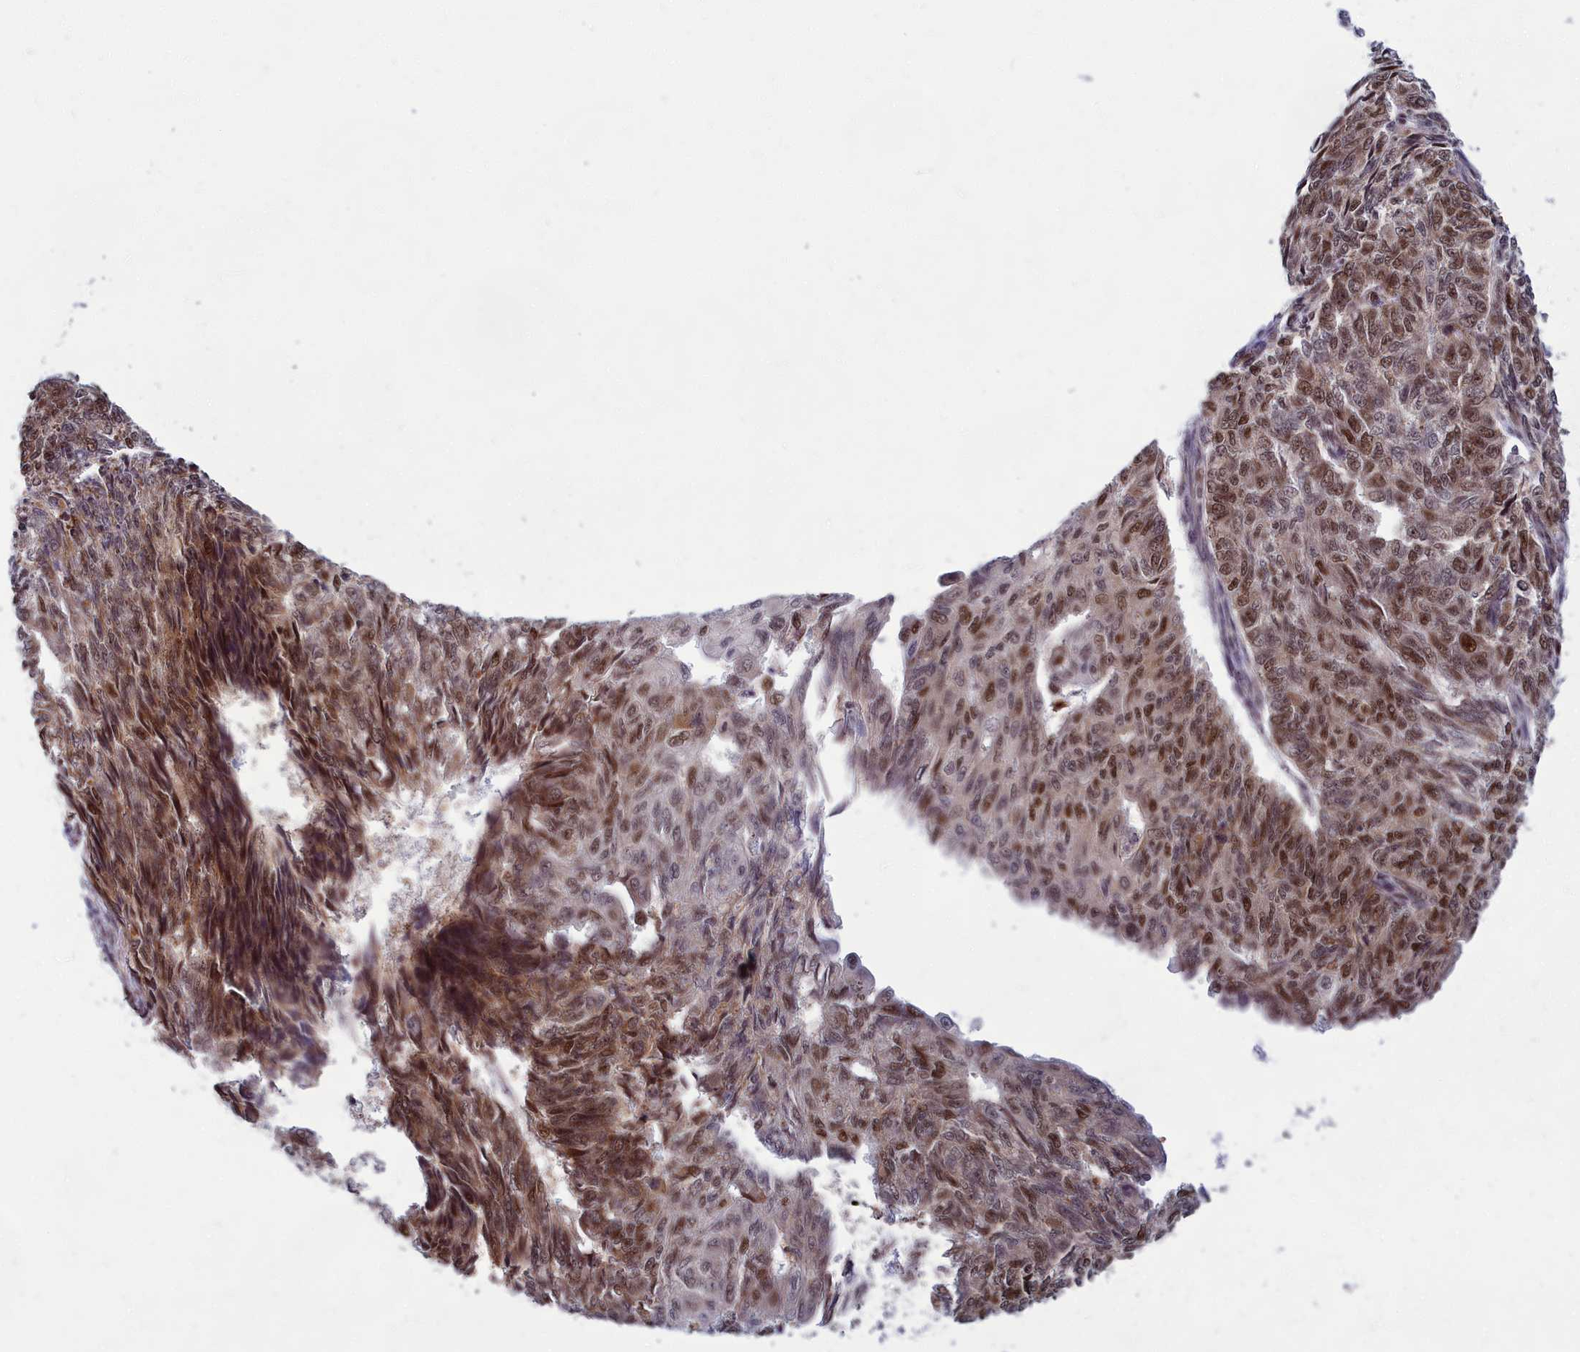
{"staining": {"intensity": "moderate", "quantity": ">75%", "location": "nuclear"}, "tissue": "endometrial cancer", "cell_type": "Tumor cells", "image_type": "cancer", "snomed": [{"axis": "morphology", "description": "Adenocarcinoma, NOS"}, {"axis": "topography", "description": "Endometrium"}], "caption": "This is an image of IHC staining of endometrial adenocarcinoma, which shows moderate staining in the nuclear of tumor cells.", "gene": "EARS2", "patient": {"sex": "female", "age": 32}}